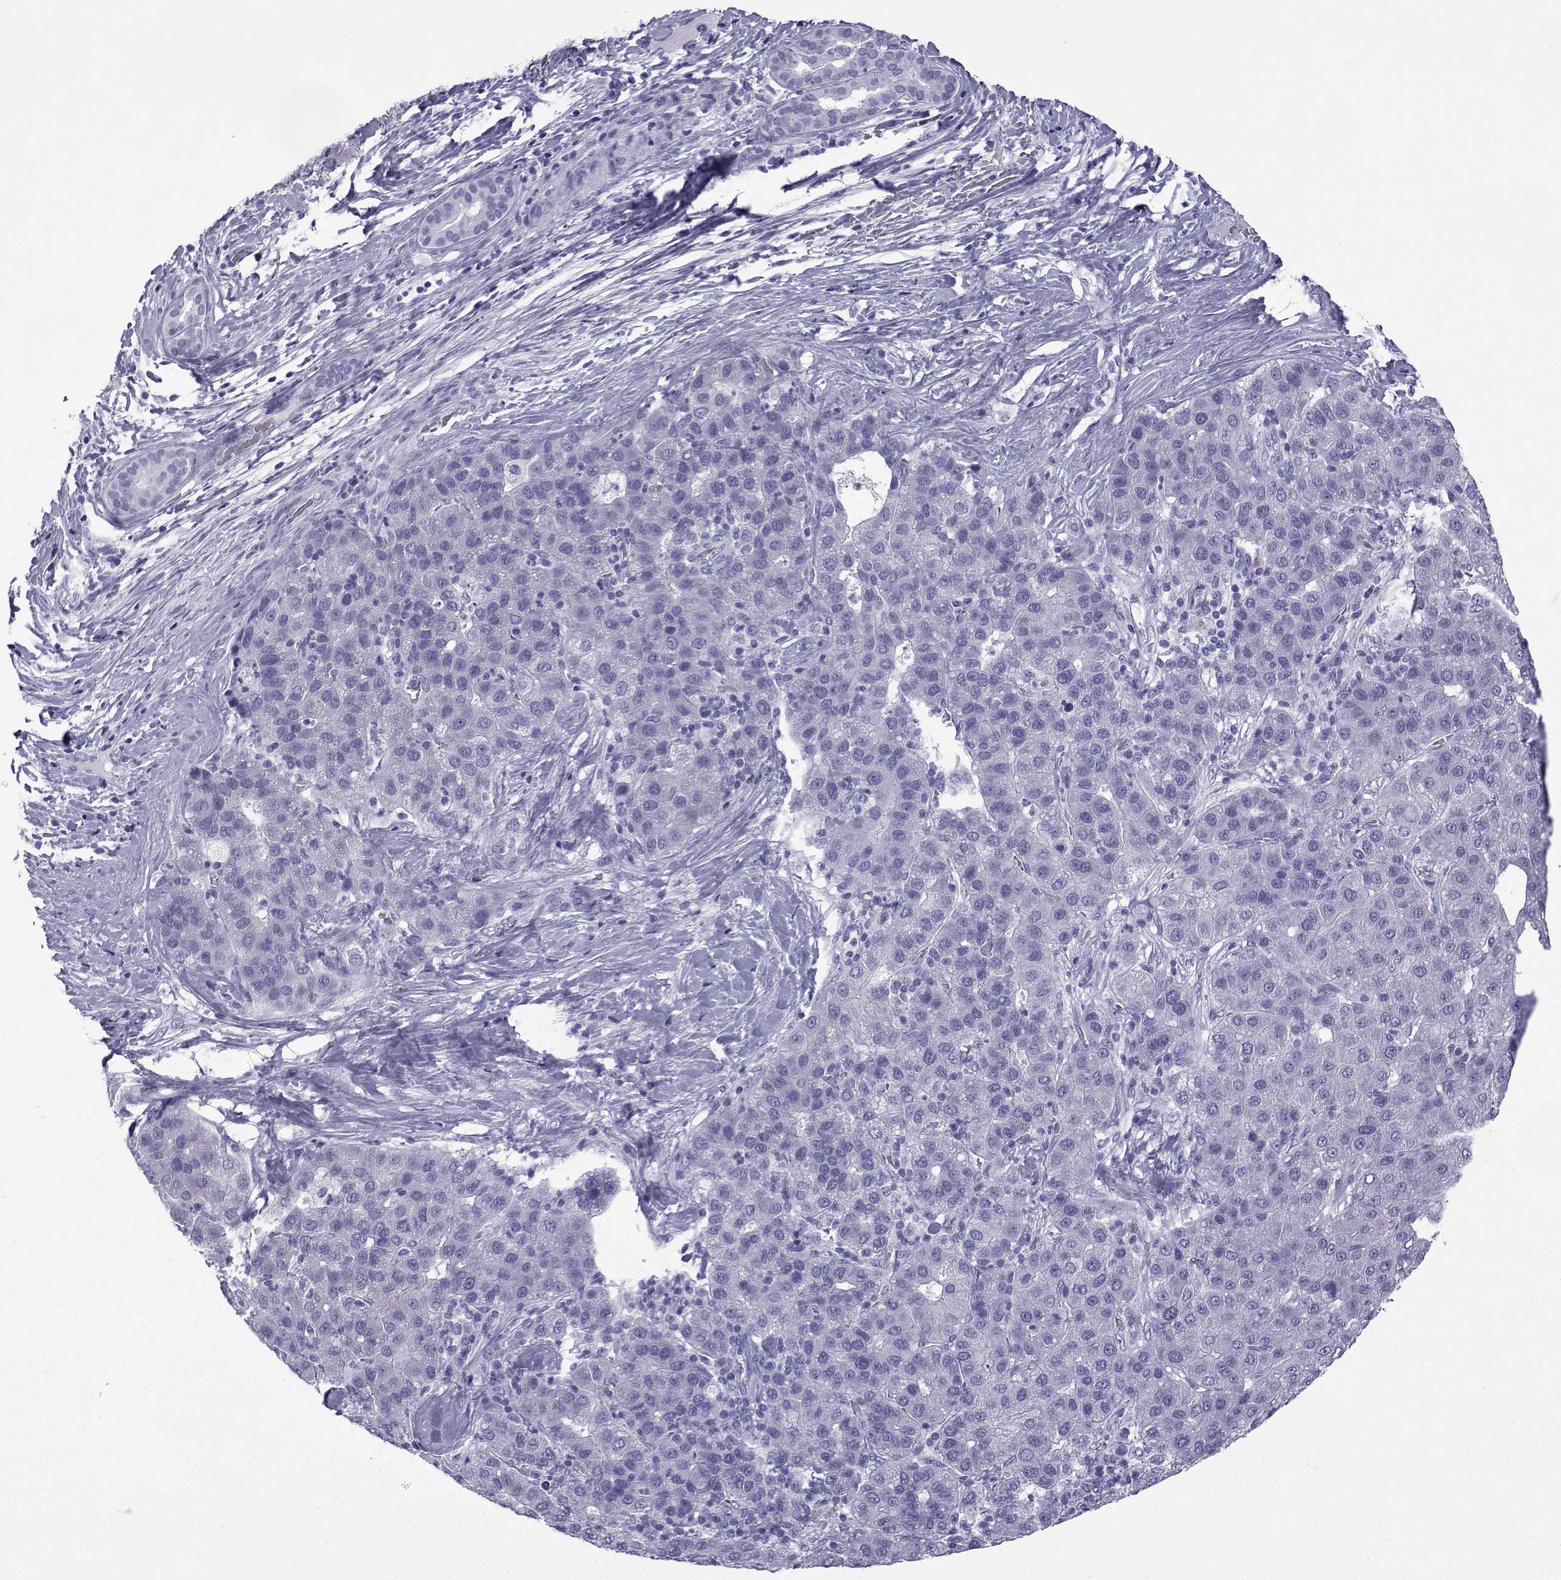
{"staining": {"intensity": "negative", "quantity": "none", "location": "none"}, "tissue": "liver cancer", "cell_type": "Tumor cells", "image_type": "cancer", "snomed": [{"axis": "morphology", "description": "Carcinoma, Hepatocellular, NOS"}, {"axis": "topography", "description": "Liver"}], "caption": "Immunohistochemistry (IHC) photomicrograph of human liver hepatocellular carcinoma stained for a protein (brown), which displays no positivity in tumor cells.", "gene": "TRIM46", "patient": {"sex": "male", "age": 65}}